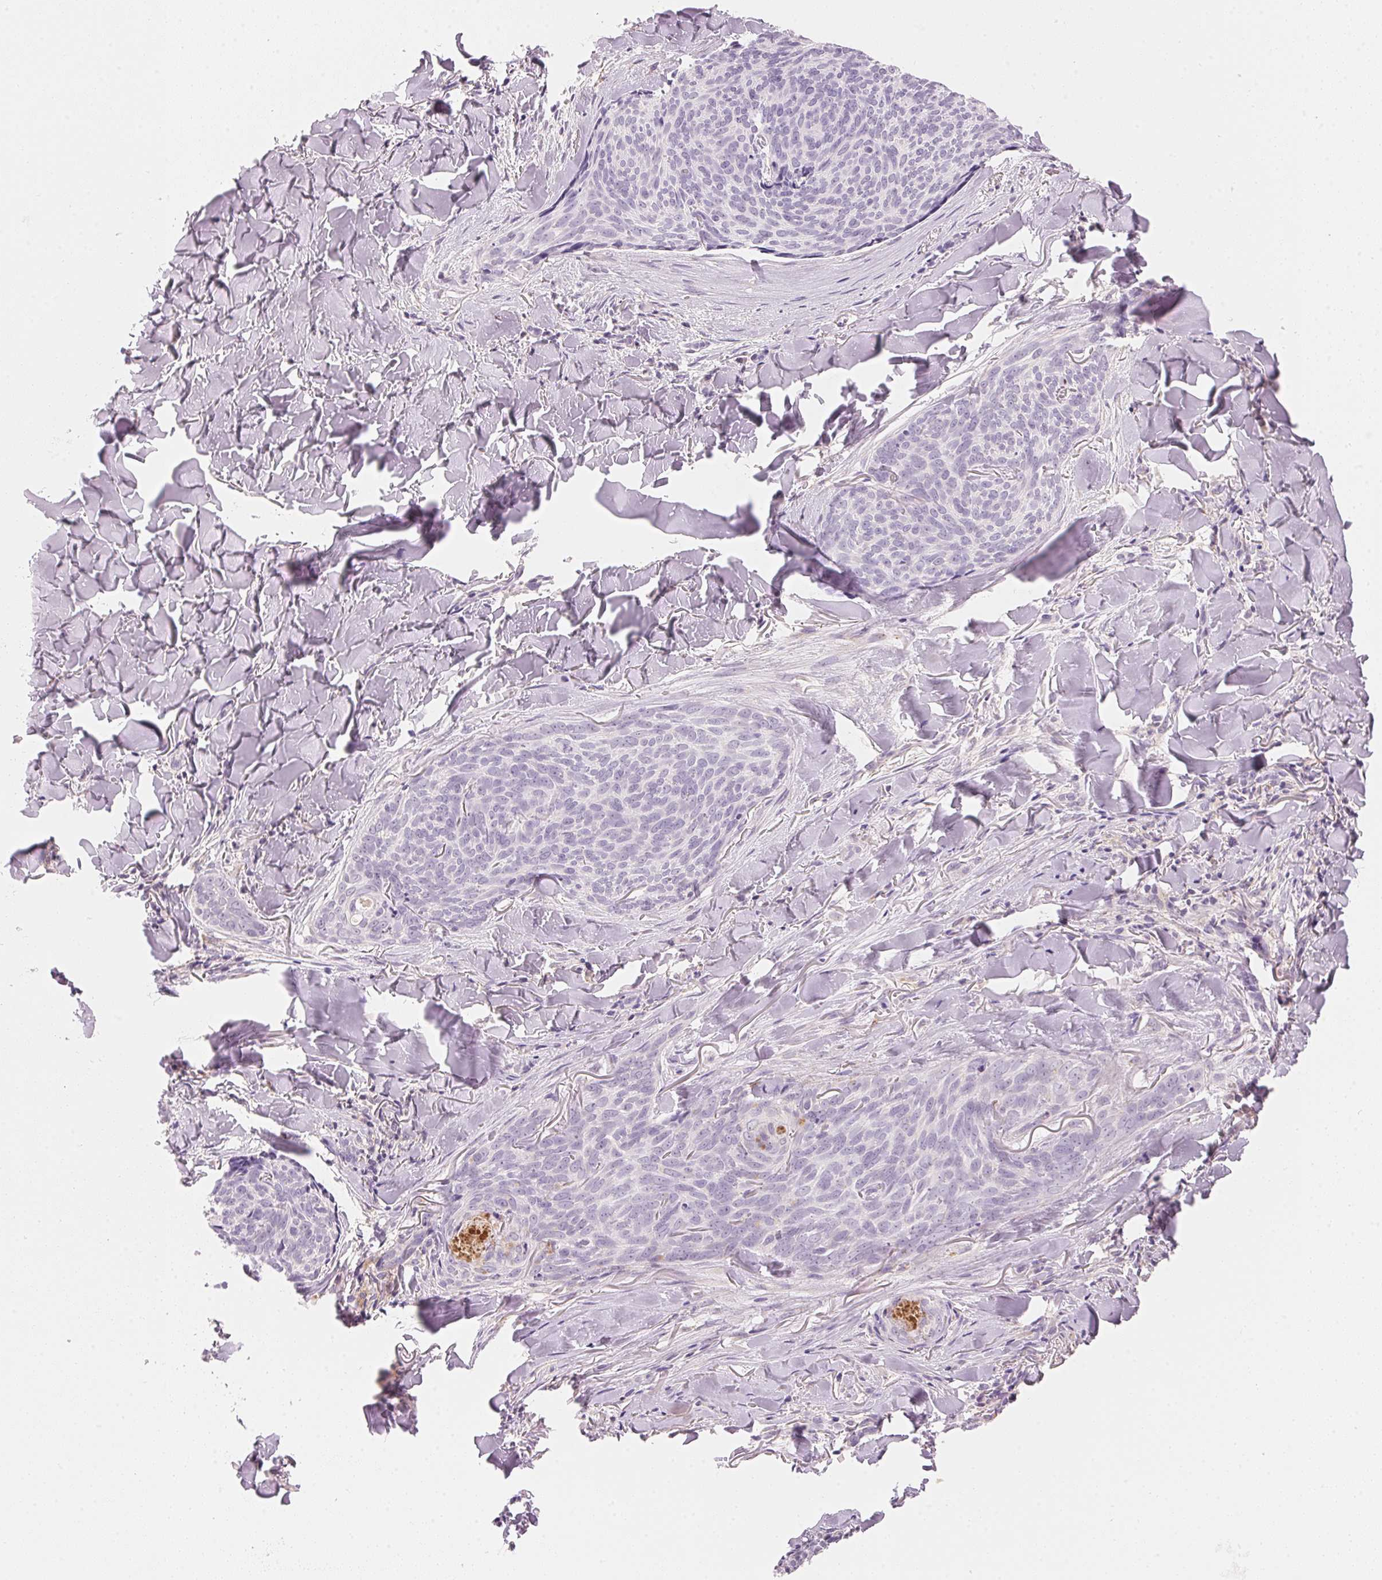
{"staining": {"intensity": "negative", "quantity": "none", "location": "none"}, "tissue": "skin cancer", "cell_type": "Tumor cells", "image_type": "cancer", "snomed": [{"axis": "morphology", "description": "Basal cell carcinoma"}, {"axis": "topography", "description": "Skin"}], "caption": "Micrograph shows no significant protein staining in tumor cells of basal cell carcinoma (skin).", "gene": "HOXB13", "patient": {"sex": "female", "age": 82}}